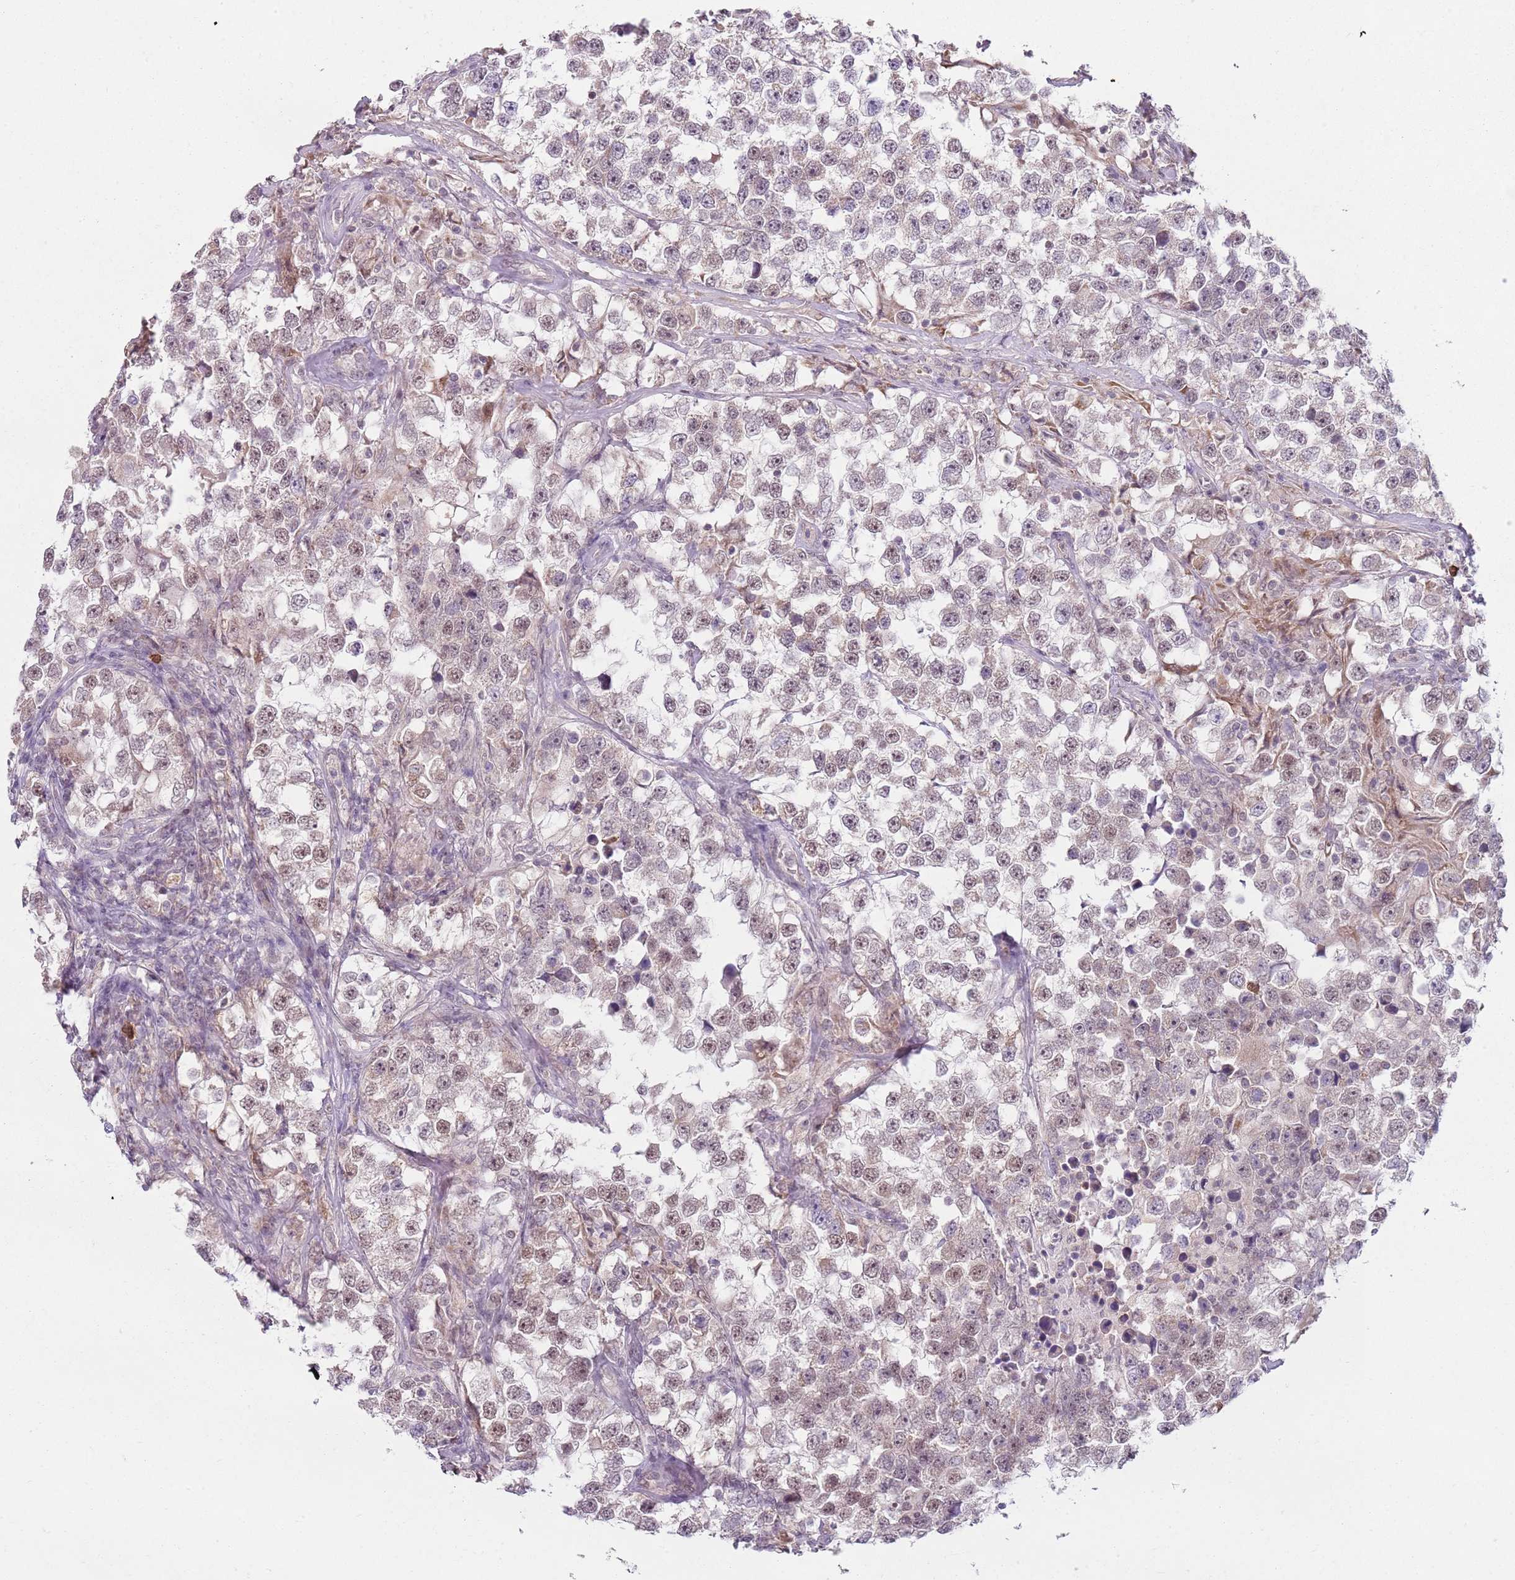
{"staining": {"intensity": "weak", "quantity": "<25%", "location": "nuclear"}, "tissue": "testis cancer", "cell_type": "Tumor cells", "image_type": "cancer", "snomed": [{"axis": "morphology", "description": "Seminoma, NOS"}, {"axis": "topography", "description": "Testis"}], "caption": "Immunohistochemical staining of testis seminoma demonstrates no significant positivity in tumor cells.", "gene": "SMARCAL1", "patient": {"sex": "male", "age": 46}}